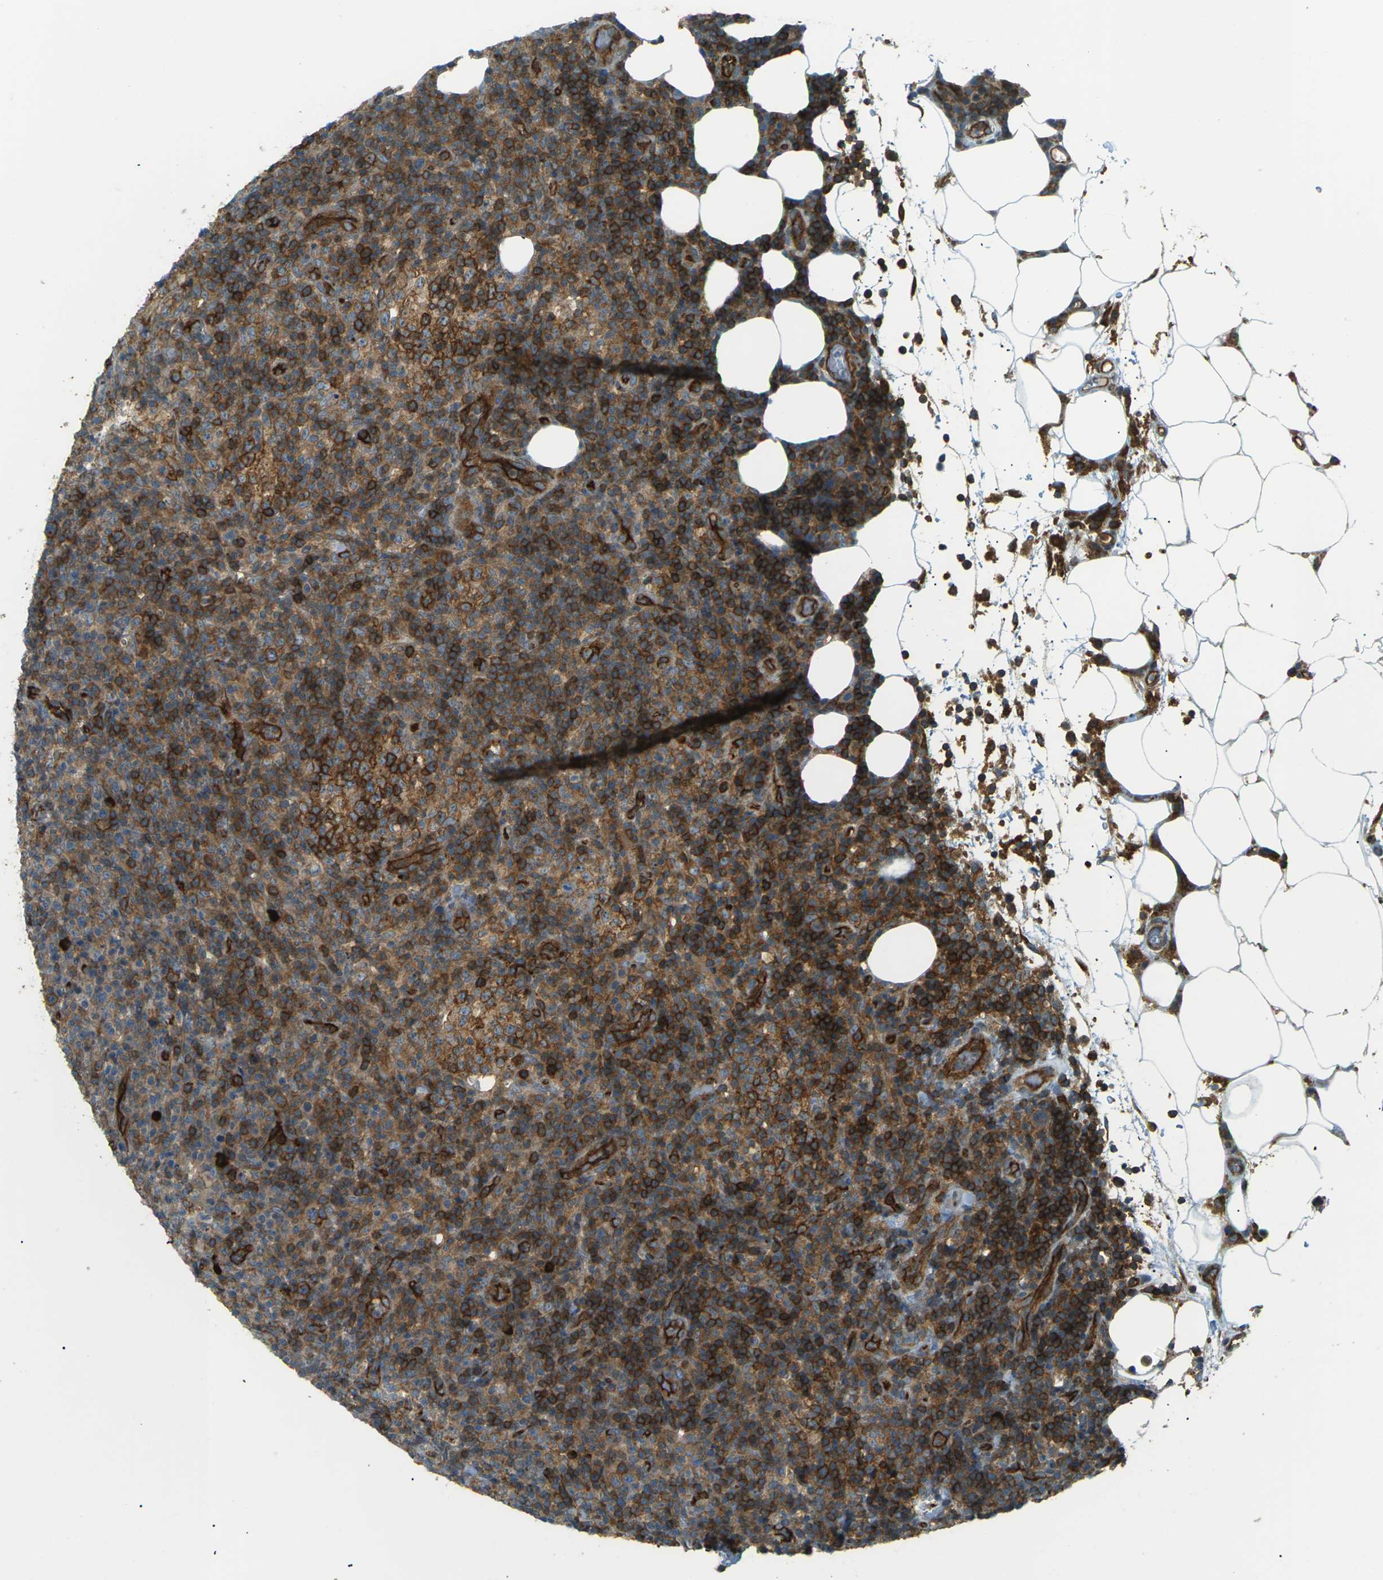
{"staining": {"intensity": "strong", "quantity": "<25%", "location": "cytoplasmic/membranous"}, "tissue": "lymphoma", "cell_type": "Tumor cells", "image_type": "cancer", "snomed": [{"axis": "morphology", "description": "Malignant lymphoma, non-Hodgkin's type, High grade"}, {"axis": "topography", "description": "Lymph node"}], "caption": "The photomicrograph displays staining of malignant lymphoma, non-Hodgkin's type (high-grade), revealing strong cytoplasmic/membranous protein expression (brown color) within tumor cells. The protein is stained brown, and the nuclei are stained in blue (DAB (3,3'-diaminobenzidine) IHC with brightfield microscopy, high magnification).", "gene": "S1PR1", "patient": {"sex": "female", "age": 76}}